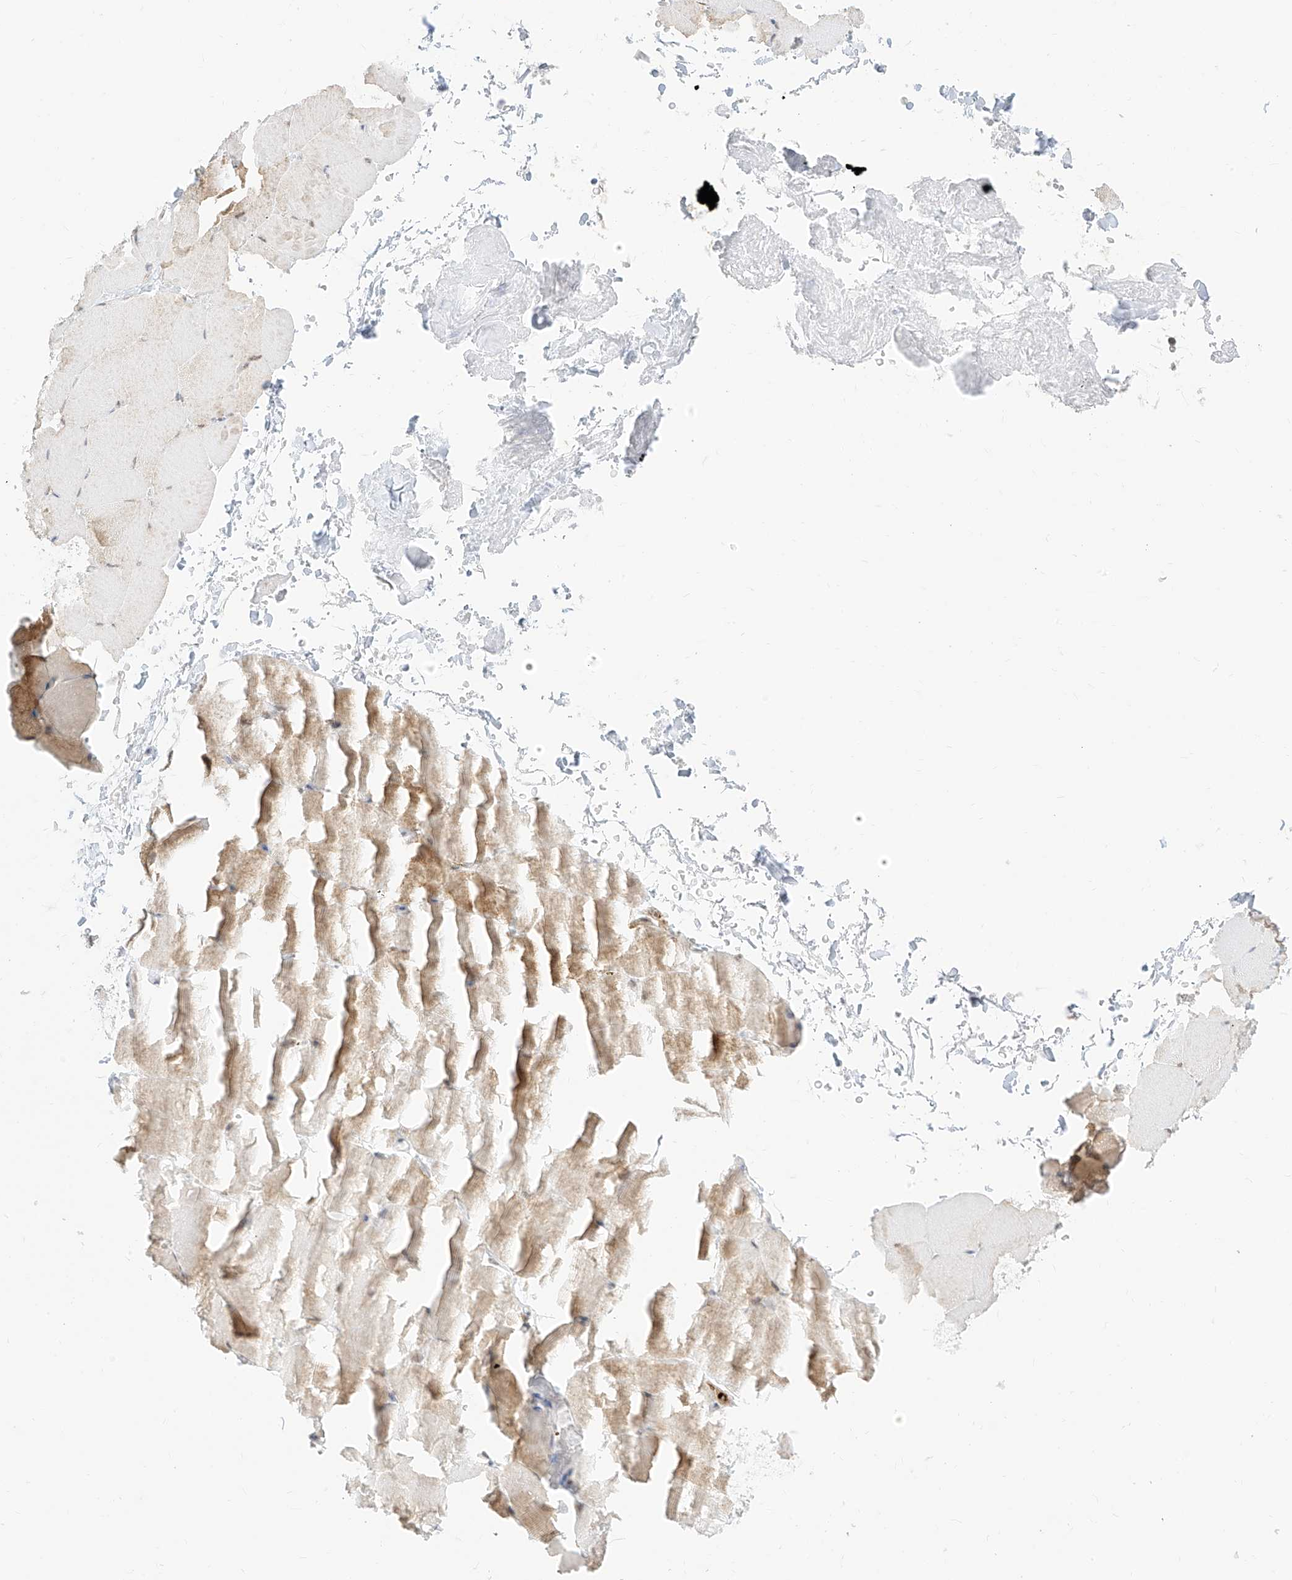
{"staining": {"intensity": "moderate", "quantity": "25%-75%", "location": "cytoplasmic/membranous,nuclear"}, "tissue": "skeletal muscle", "cell_type": "Myocytes", "image_type": "normal", "snomed": [{"axis": "morphology", "description": "Normal tissue, NOS"}, {"axis": "topography", "description": "Skeletal muscle"}, {"axis": "topography", "description": "Parathyroid gland"}], "caption": "Myocytes reveal medium levels of moderate cytoplasmic/membranous,nuclear positivity in approximately 25%-75% of cells in unremarkable human skeletal muscle.", "gene": "SUPT5H", "patient": {"sex": "female", "age": 37}}